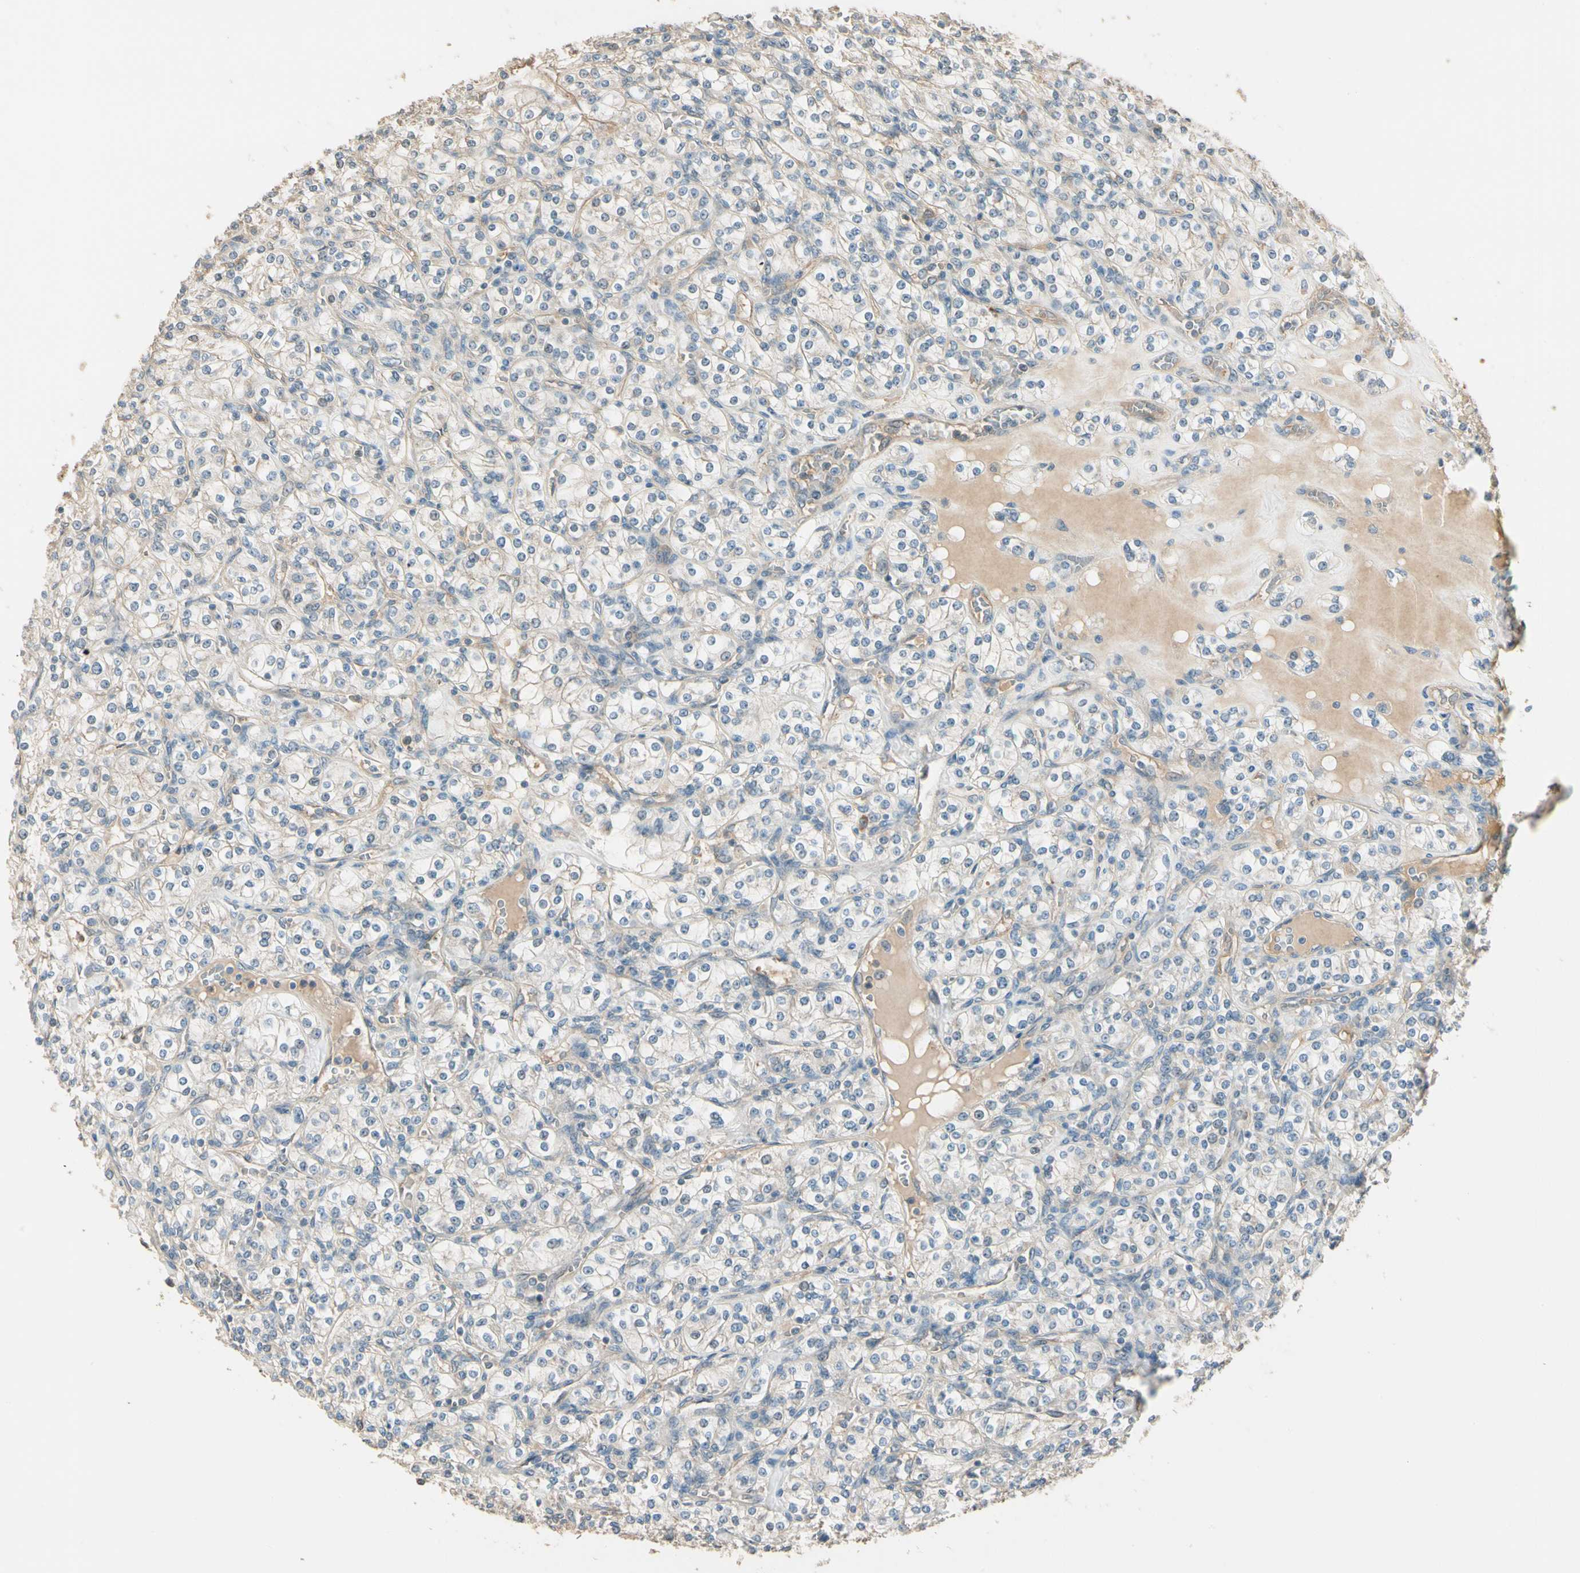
{"staining": {"intensity": "negative", "quantity": "none", "location": "none"}, "tissue": "renal cancer", "cell_type": "Tumor cells", "image_type": "cancer", "snomed": [{"axis": "morphology", "description": "Adenocarcinoma, NOS"}, {"axis": "topography", "description": "Kidney"}], "caption": "DAB immunohistochemical staining of human renal adenocarcinoma demonstrates no significant expression in tumor cells.", "gene": "TNFRSF21", "patient": {"sex": "male", "age": 77}}